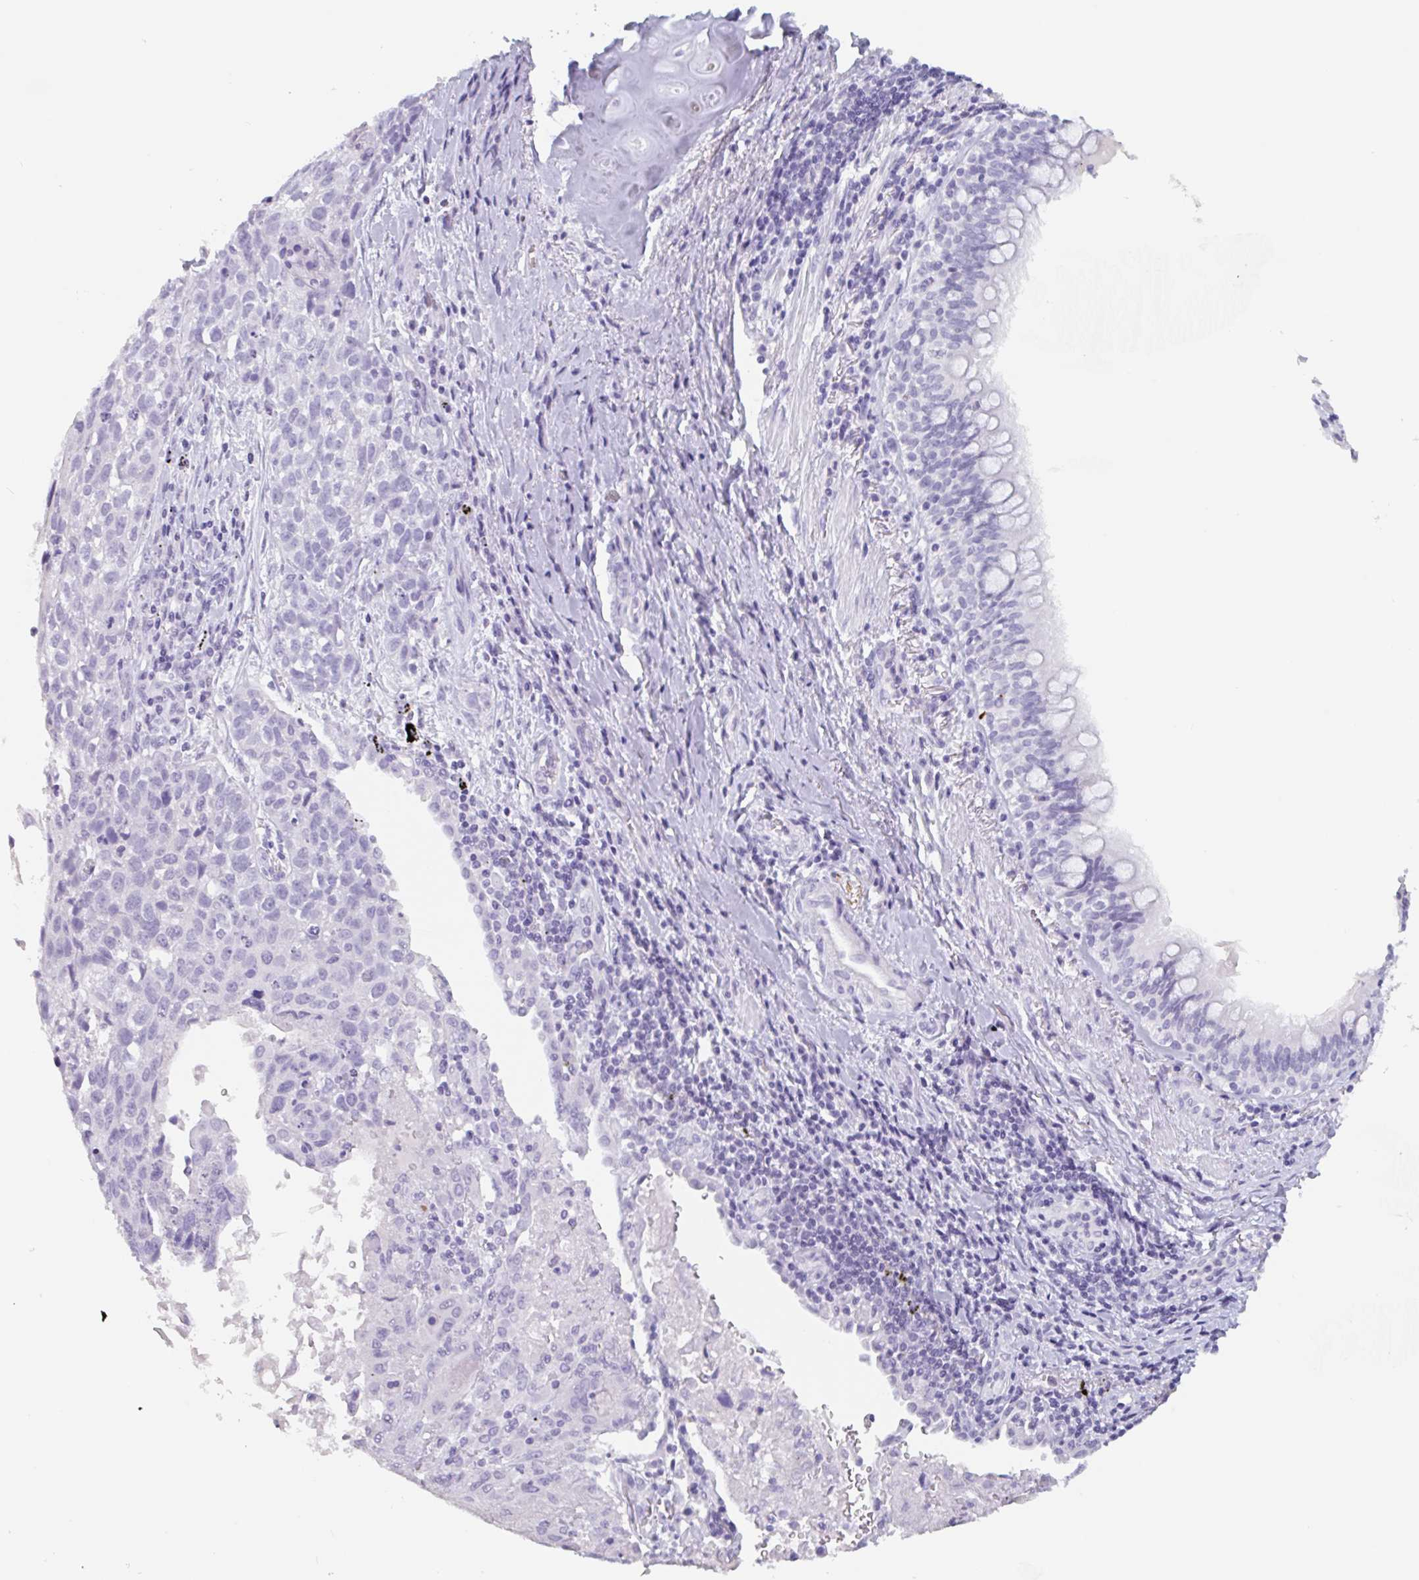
{"staining": {"intensity": "negative", "quantity": "none", "location": "none"}, "tissue": "lung cancer", "cell_type": "Tumor cells", "image_type": "cancer", "snomed": [{"axis": "morphology", "description": "Squamous cell carcinoma, NOS"}, {"axis": "topography", "description": "Lung"}], "caption": "An image of lung squamous cell carcinoma stained for a protein reveals no brown staining in tumor cells.", "gene": "EMC4", "patient": {"sex": "male", "age": 74}}